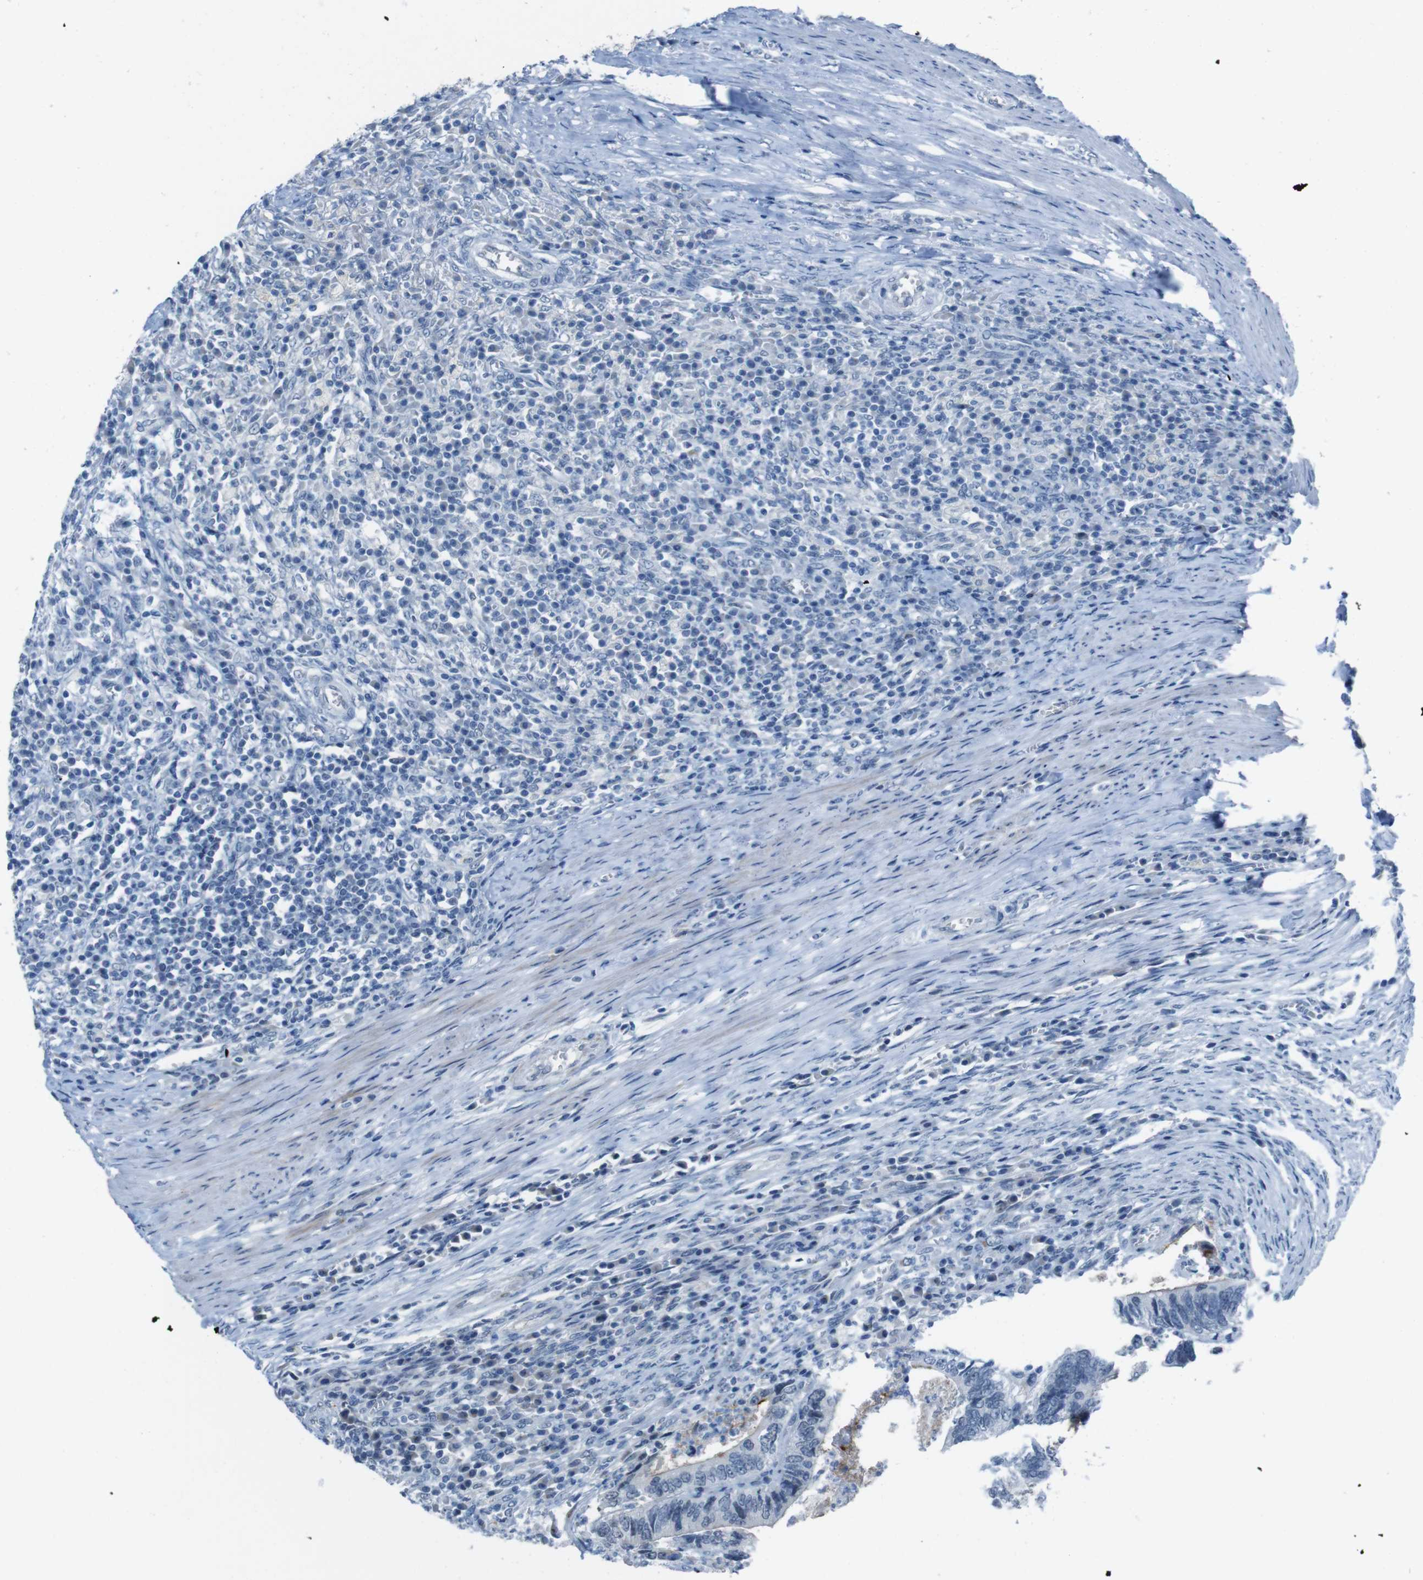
{"staining": {"intensity": "negative", "quantity": "none", "location": "none"}, "tissue": "colorectal cancer", "cell_type": "Tumor cells", "image_type": "cancer", "snomed": [{"axis": "morphology", "description": "Adenocarcinoma, NOS"}, {"axis": "topography", "description": "Colon"}], "caption": "The immunohistochemistry photomicrograph has no significant positivity in tumor cells of colorectal cancer tissue.", "gene": "CDHR2", "patient": {"sex": "male", "age": 72}}